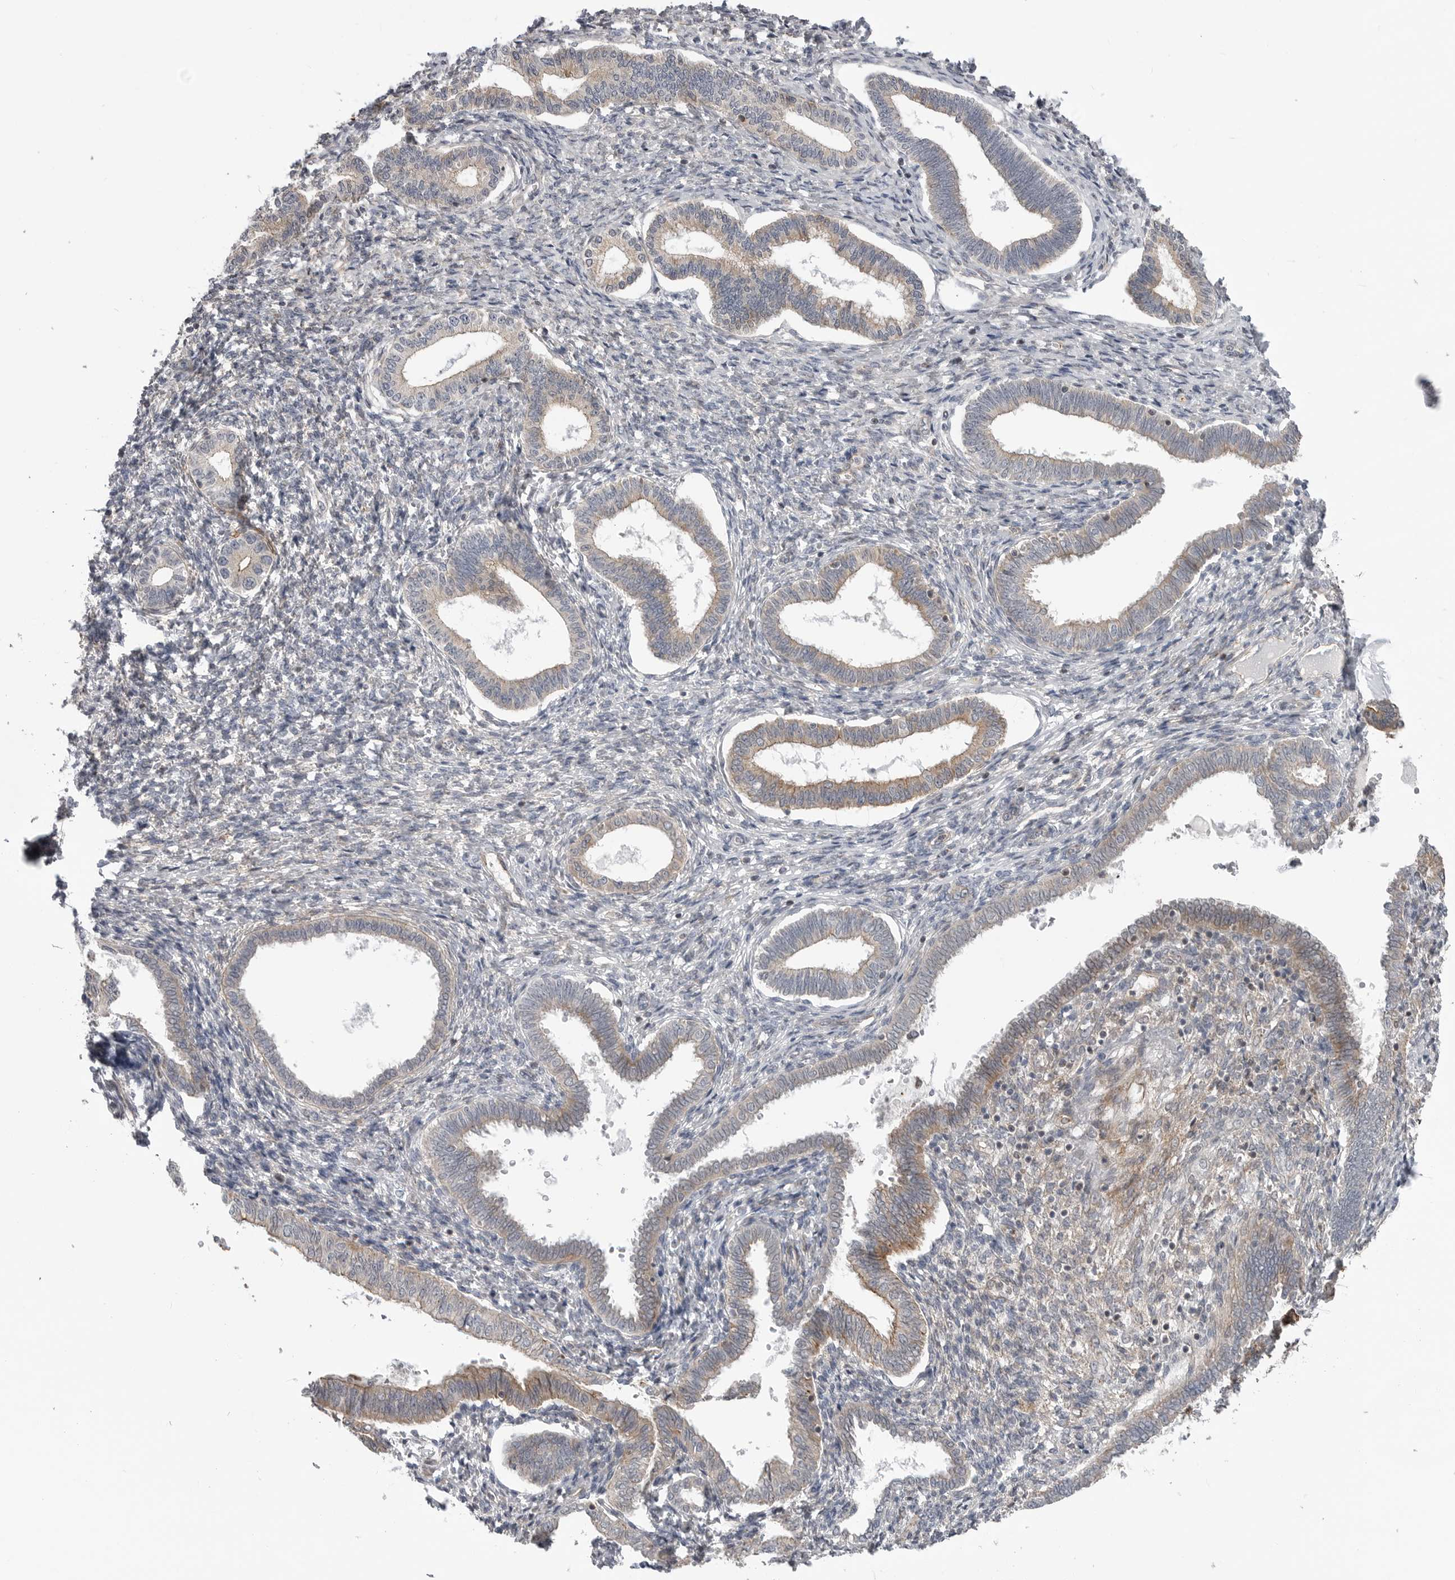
{"staining": {"intensity": "negative", "quantity": "none", "location": "none"}, "tissue": "endometrium", "cell_type": "Cells in endometrial stroma", "image_type": "normal", "snomed": [{"axis": "morphology", "description": "Normal tissue, NOS"}, {"axis": "topography", "description": "Endometrium"}], "caption": "Immunohistochemistry (IHC) micrograph of unremarkable endometrium stained for a protein (brown), which demonstrates no staining in cells in endometrial stroma. (DAB (3,3'-diaminobenzidine) IHC, high magnification).", "gene": "SCP2", "patient": {"sex": "female", "age": 77}}